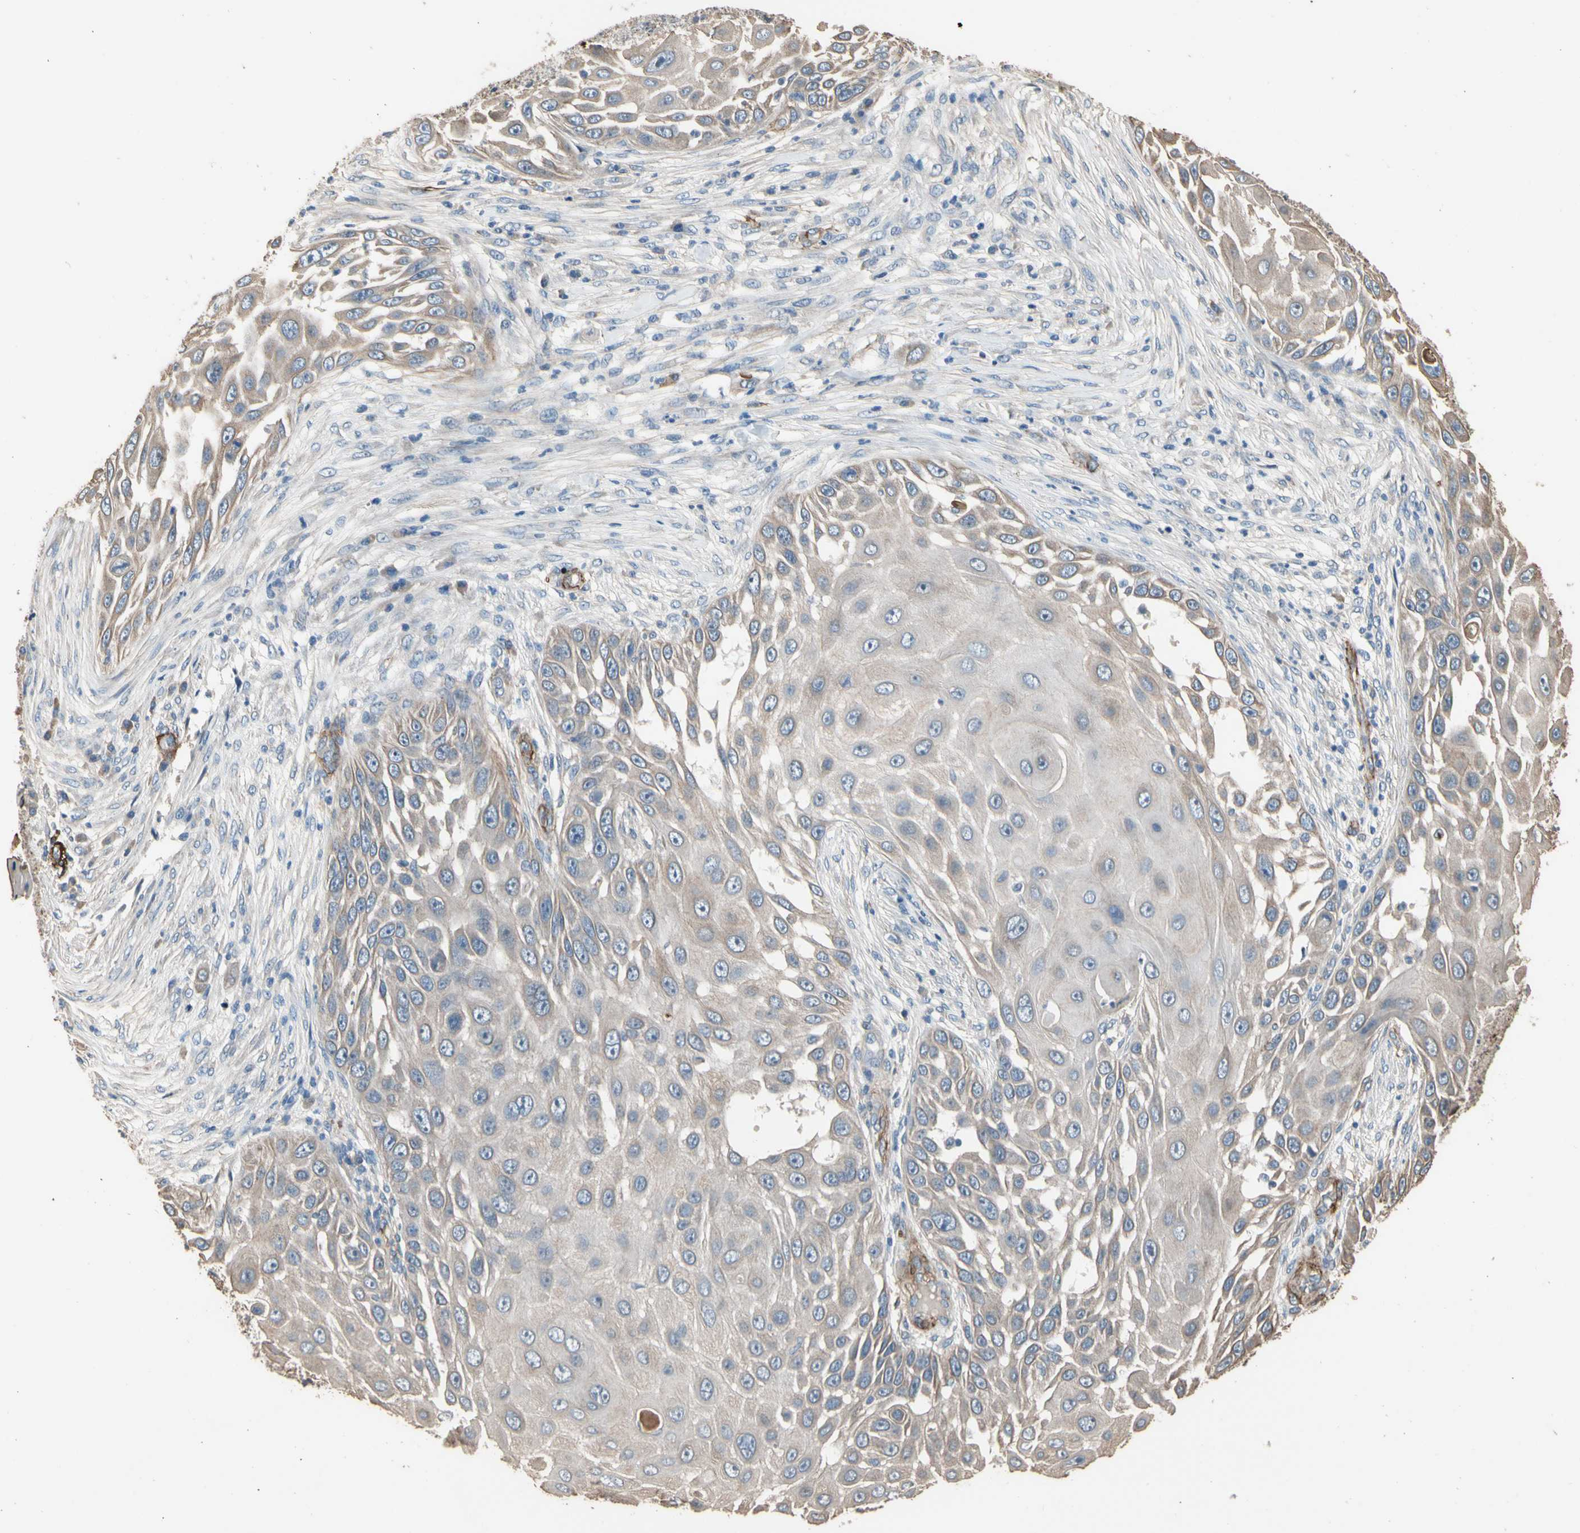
{"staining": {"intensity": "weak", "quantity": ">75%", "location": "cytoplasmic/membranous"}, "tissue": "skin cancer", "cell_type": "Tumor cells", "image_type": "cancer", "snomed": [{"axis": "morphology", "description": "Squamous cell carcinoma, NOS"}, {"axis": "topography", "description": "Skin"}], "caption": "A histopathology image showing weak cytoplasmic/membranous staining in approximately >75% of tumor cells in squamous cell carcinoma (skin), as visualized by brown immunohistochemical staining.", "gene": "SUSD2", "patient": {"sex": "female", "age": 44}}